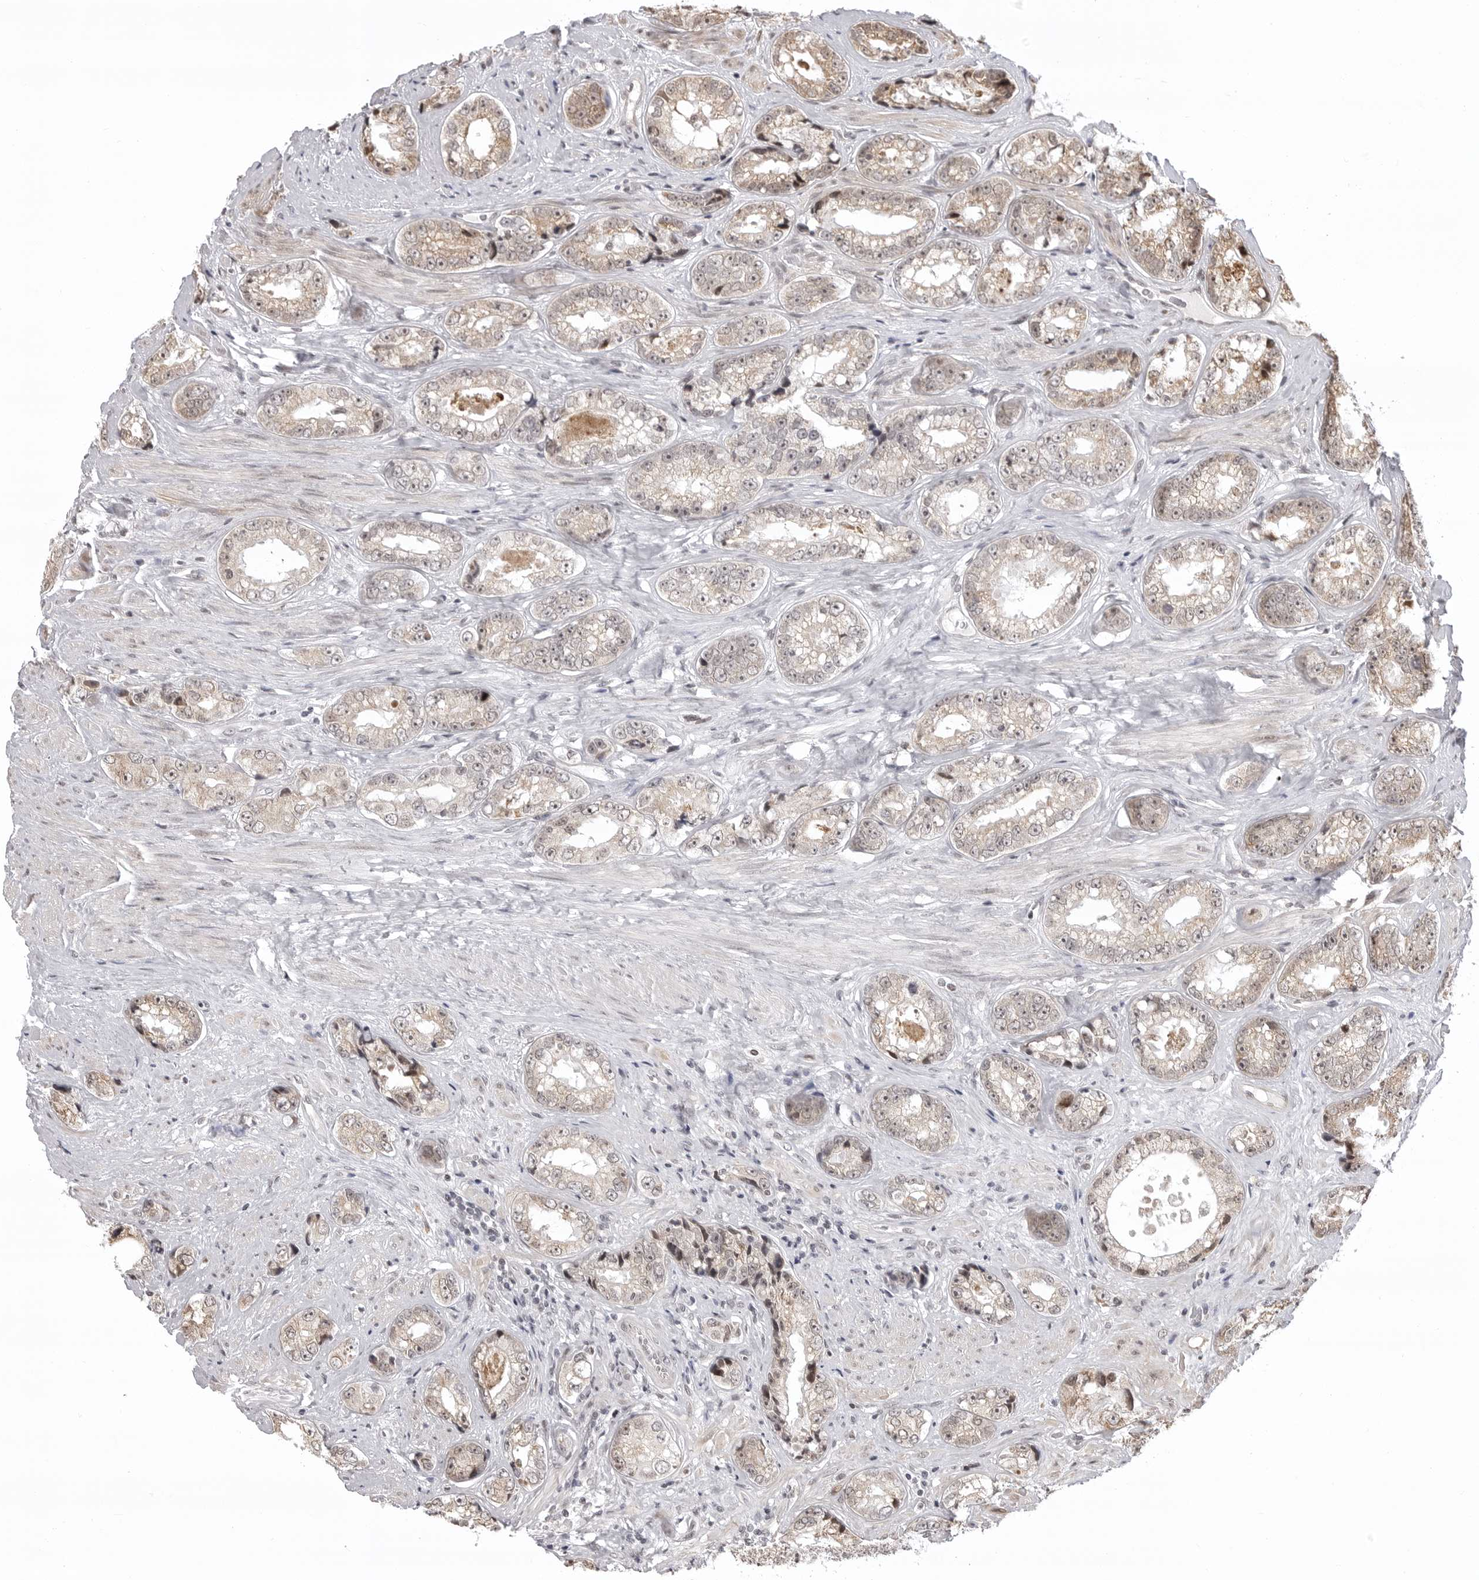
{"staining": {"intensity": "weak", "quantity": "<25%", "location": "cytoplasmic/membranous"}, "tissue": "prostate cancer", "cell_type": "Tumor cells", "image_type": "cancer", "snomed": [{"axis": "morphology", "description": "Adenocarcinoma, High grade"}, {"axis": "topography", "description": "Prostate"}], "caption": "The photomicrograph displays no staining of tumor cells in prostate cancer.", "gene": "PHF3", "patient": {"sex": "male", "age": 61}}